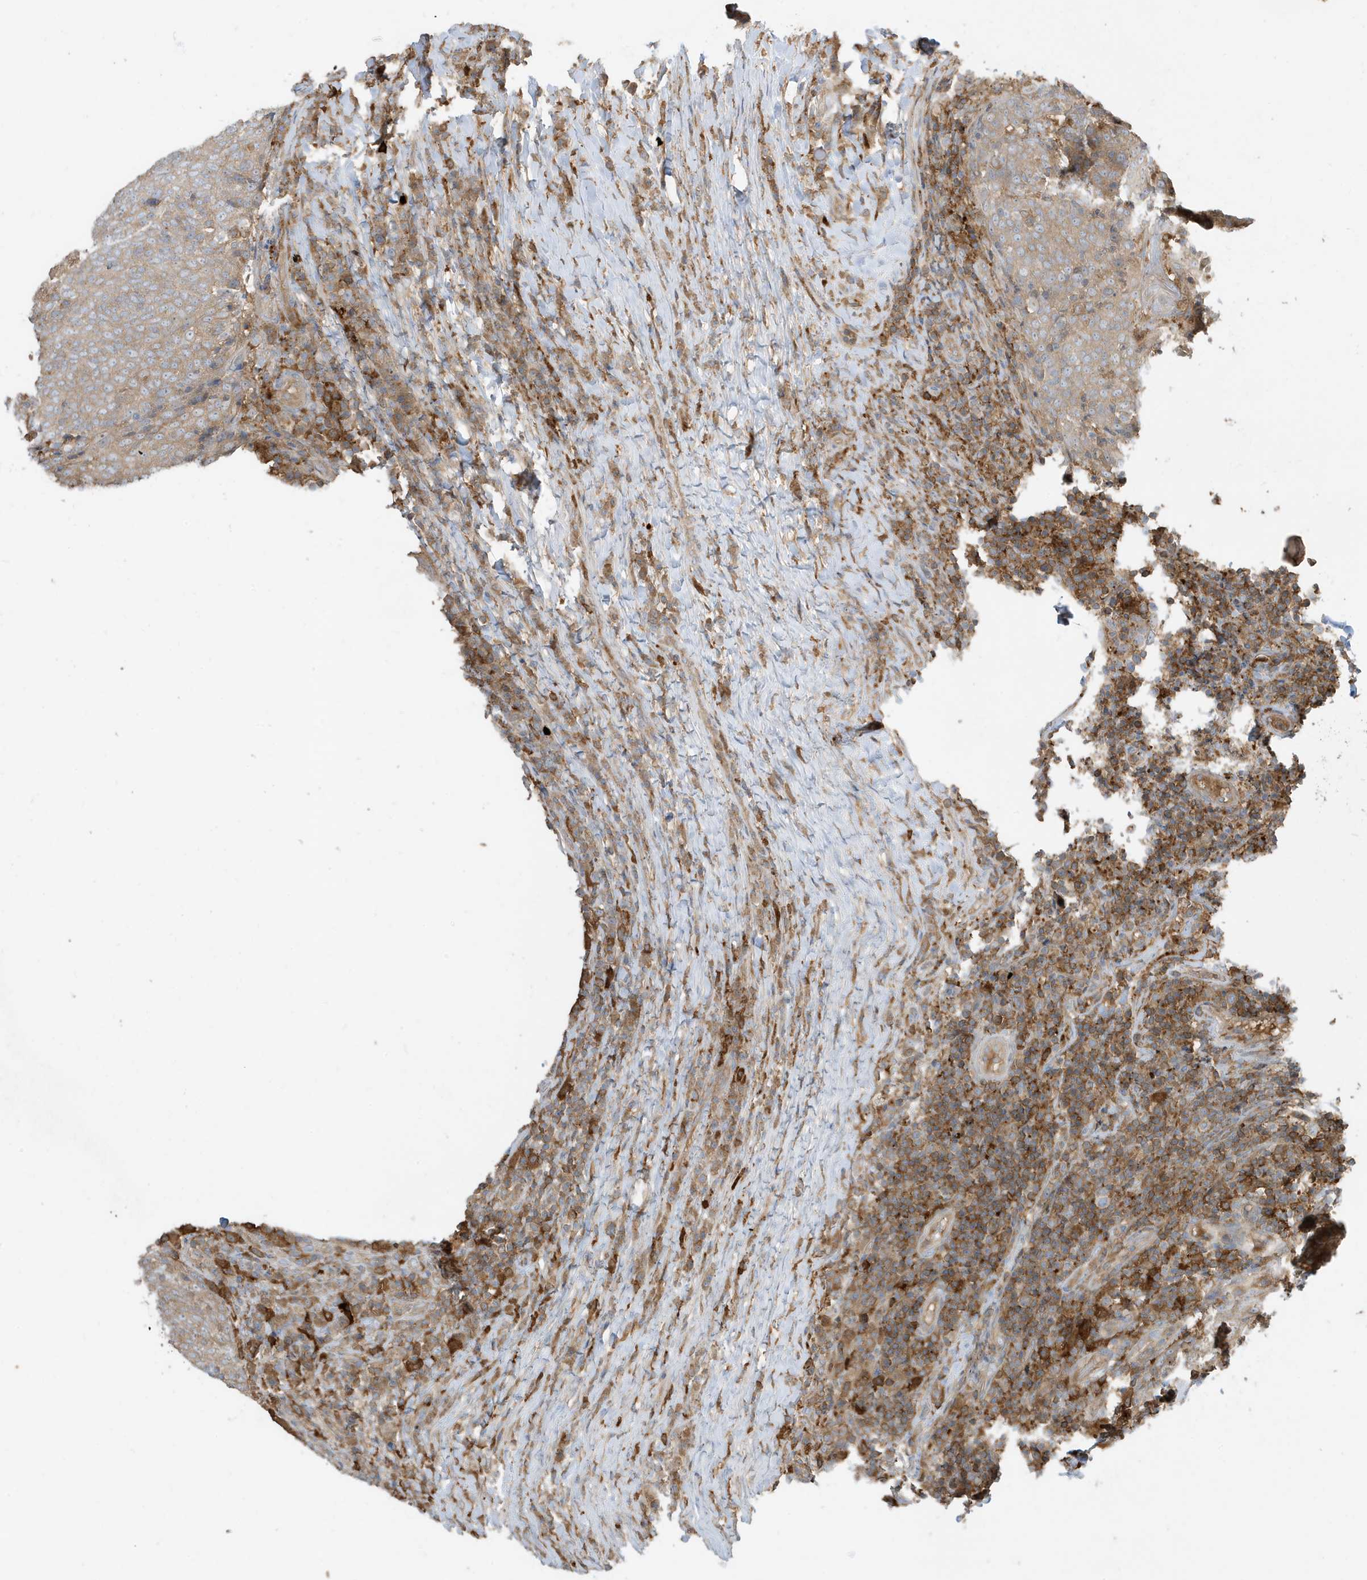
{"staining": {"intensity": "weak", "quantity": ">75%", "location": "cytoplasmic/membranous"}, "tissue": "head and neck cancer", "cell_type": "Tumor cells", "image_type": "cancer", "snomed": [{"axis": "morphology", "description": "Squamous cell carcinoma, NOS"}, {"axis": "morphology", "description": "Squamous cell carcinoma, metastatic, NOS"}, {"axis": "topography", "description": "Lymph node"}, {"axis": "topography", "description": "Head-Neck"}], "caption": "High-magnification brightfield microscopy of head and neck cancer (metastatic squamous cell carcinoma) stained with DAB (3,3'-diaminobenzidine) (brown) and counterstained with hematoxylin (blue). tumor cells exhibit weak cytoplasmic/membranous positivity is identified in approximately>75% of cells.", "gene": "ABTB1", "patient": {"sex": "male", "age": 62}}